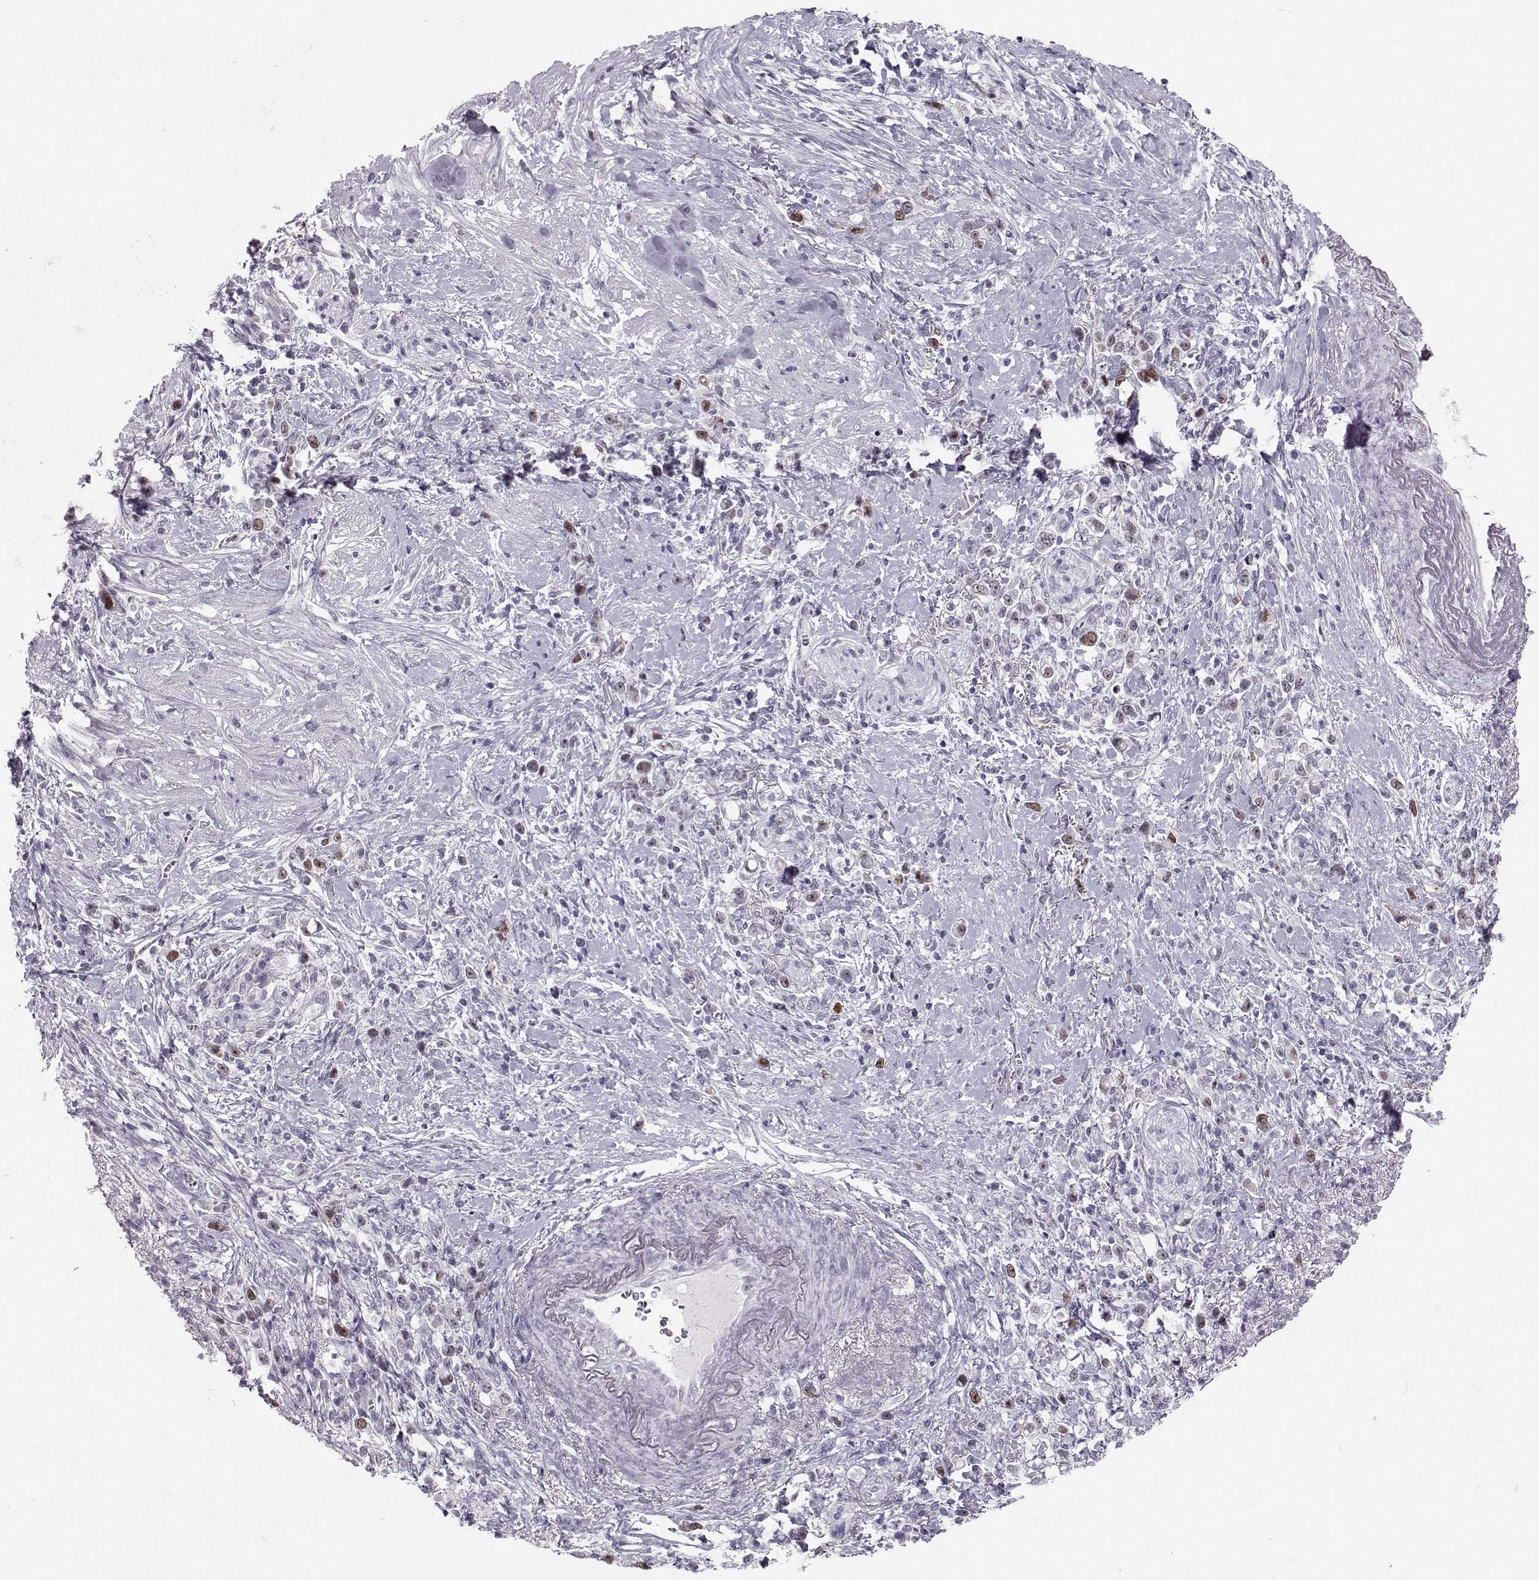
{"staining": {"intensity": "moderate", "quantity": "<25%", "location": "nuclear"}, "tissue": "stomach cancer", "cell_type": "Tumor cells", "image_type": "cancer", "snomed": [{"axis": "morphology", "description": "Adenocarcinoma, NOS"}, {"axis": "topography", "description": "Stomach"}], "caption": "This micrograph demonstrates stomach adenocarcinoma stained with immunohistochemistry to label a protein in brown. The nuclear of tumor cells show moderate positivity for the protein. Nuclei are counter-stained blue.", "gene": "SGO1", "patient": {"sex": "male", "age": 63}}